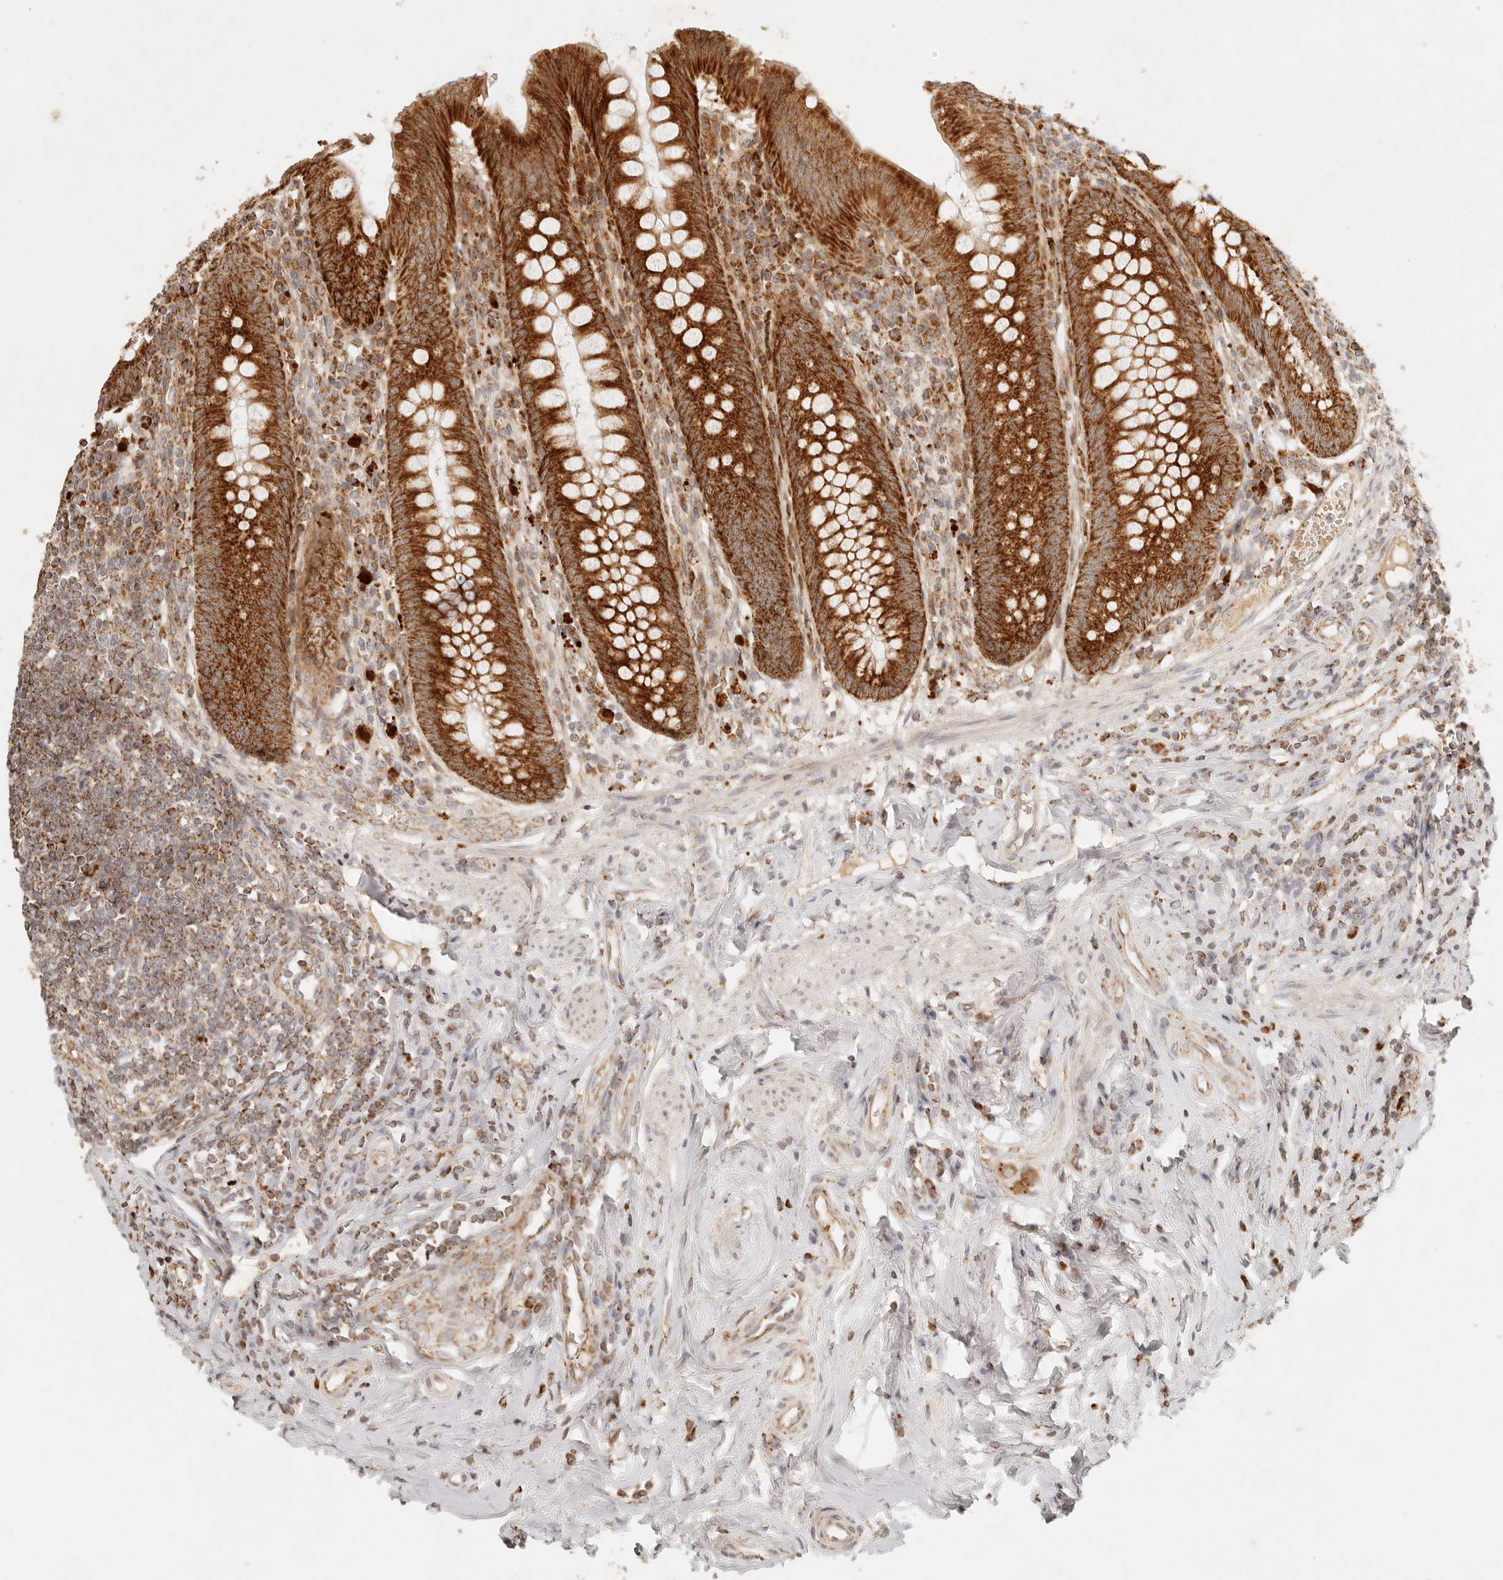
{"staining": {"intensity": "strong", "quantity": ">75%", "location": "cytoplasmic/membranous"}, "tissue": "appendix", "cell_type": "Glandular cells", "image_type": "normal", "snomed": [{"axis": "morphology", "description": "Normal tissue, NOS"}, {"axis": "topography", "description": "Appendix"}], "caption": "Immunohistochemistry photomicrograph of benign appendix: appendix stained using immunohistochemistry exhibits high levels of strong protein expression localized specifically in the cytoplasmic/membranous of glandular cells, appearing as a cytoplasmic/membranous brown color.", "gene": "MRPL55", "patient": {"sex": "female", "age": 54}}